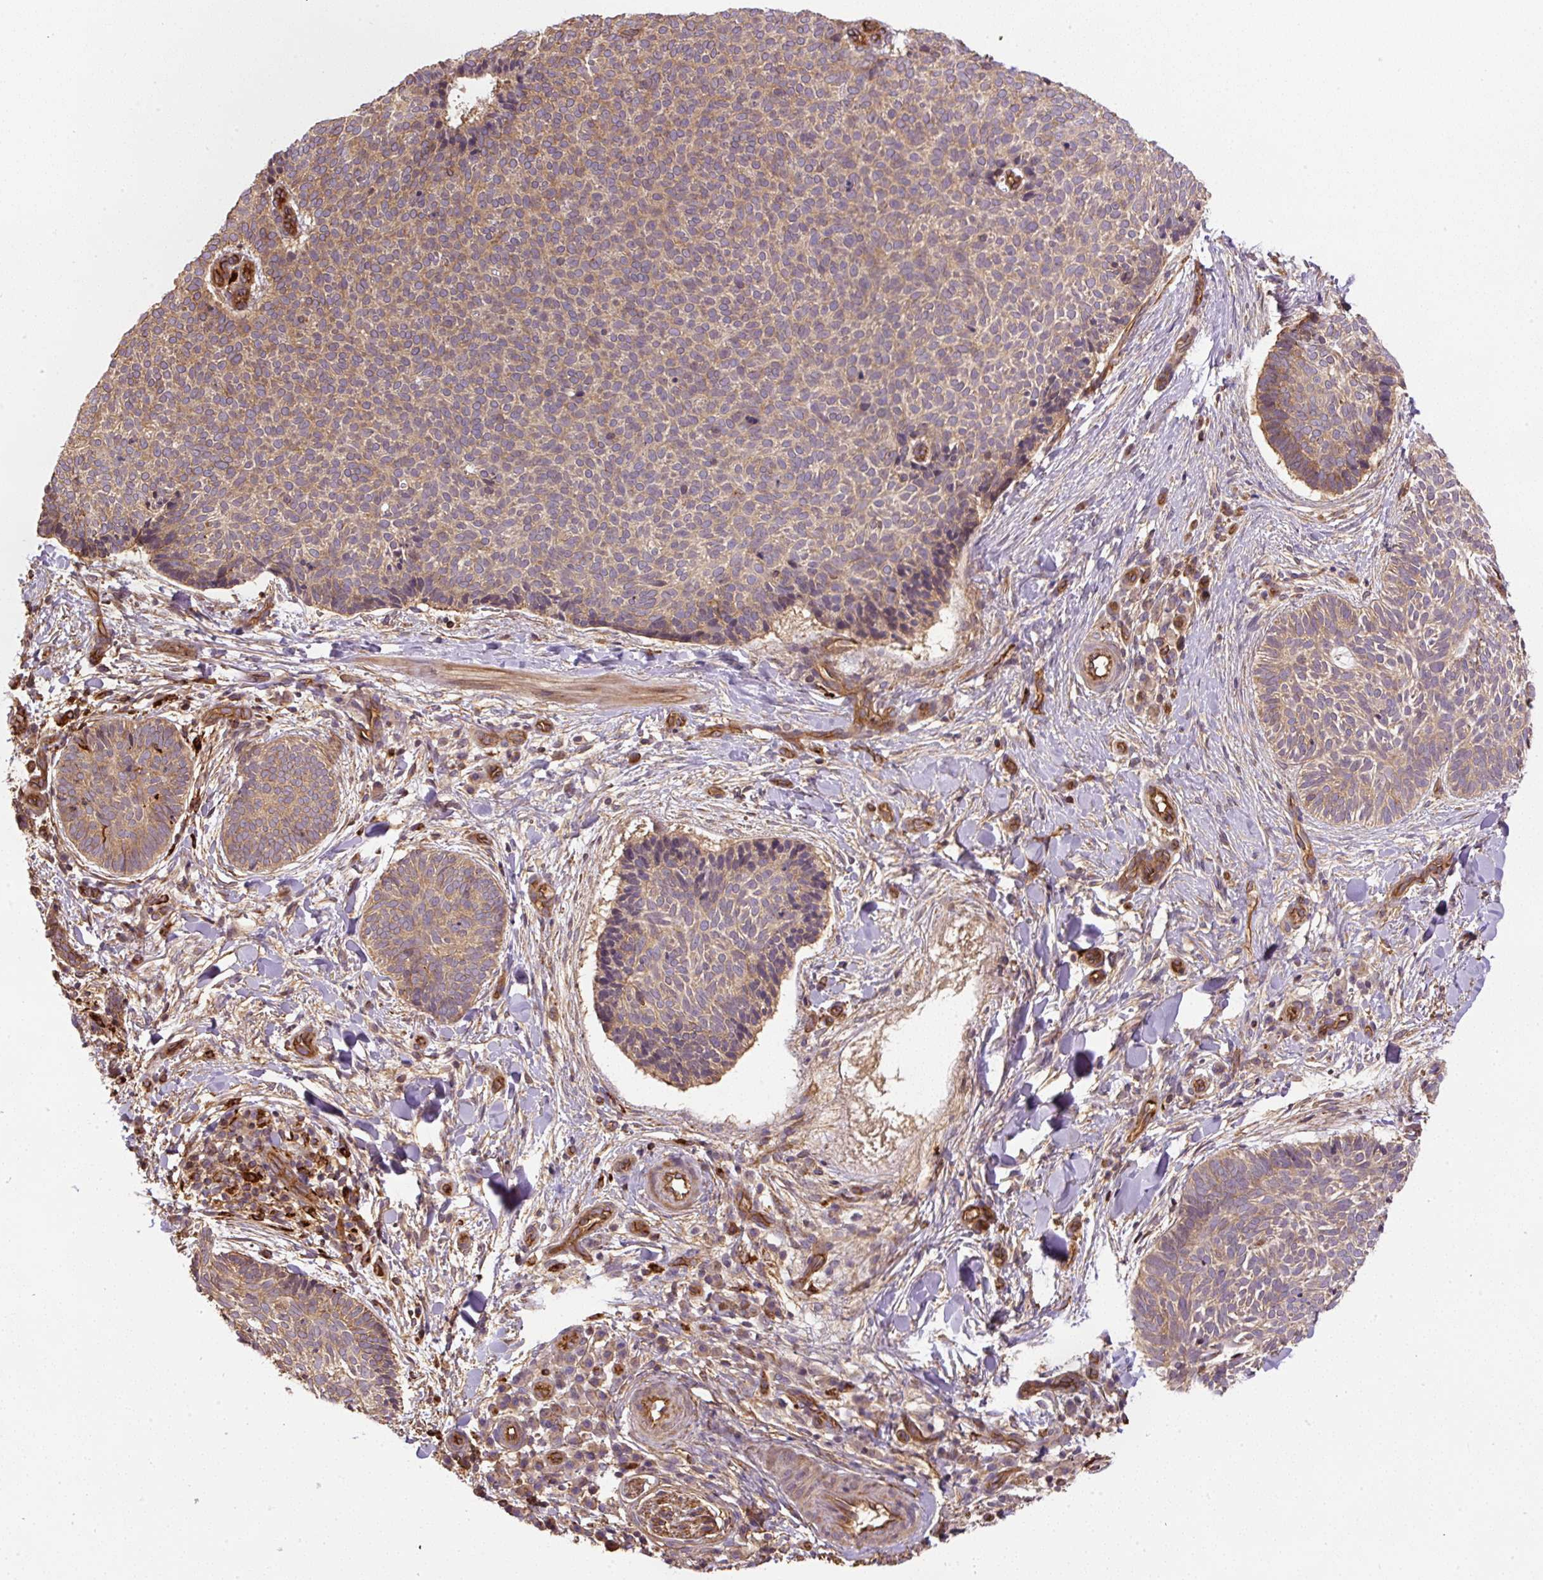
{"staining": {"intensity": "weak", "quantity": ">75%", "location": "cytoplasmic/membranous"}, "tissue": "skin cancer", "cell_type": "Tumor cells", "image_type": "cancer", "snomed": [{"axis": "morphology", "description": "Normal tissue, NOS"}, {"axis": "morphology", "description": "Basal cell carcinoma"}, {"axis": "topography", "description": "Skin"}], "caption": "Immunohistochemical staining of human skin basal cell carcinoma reveals weak cytoplasmic/membranous protein positivity in approximately >75% of tumor cells. Immunohistochemistry (ihc) stains the protein in brown and the nuclei are stained blue.", "gene": "B3GALT5", "patient": {"sex": "male", "age": 50}}